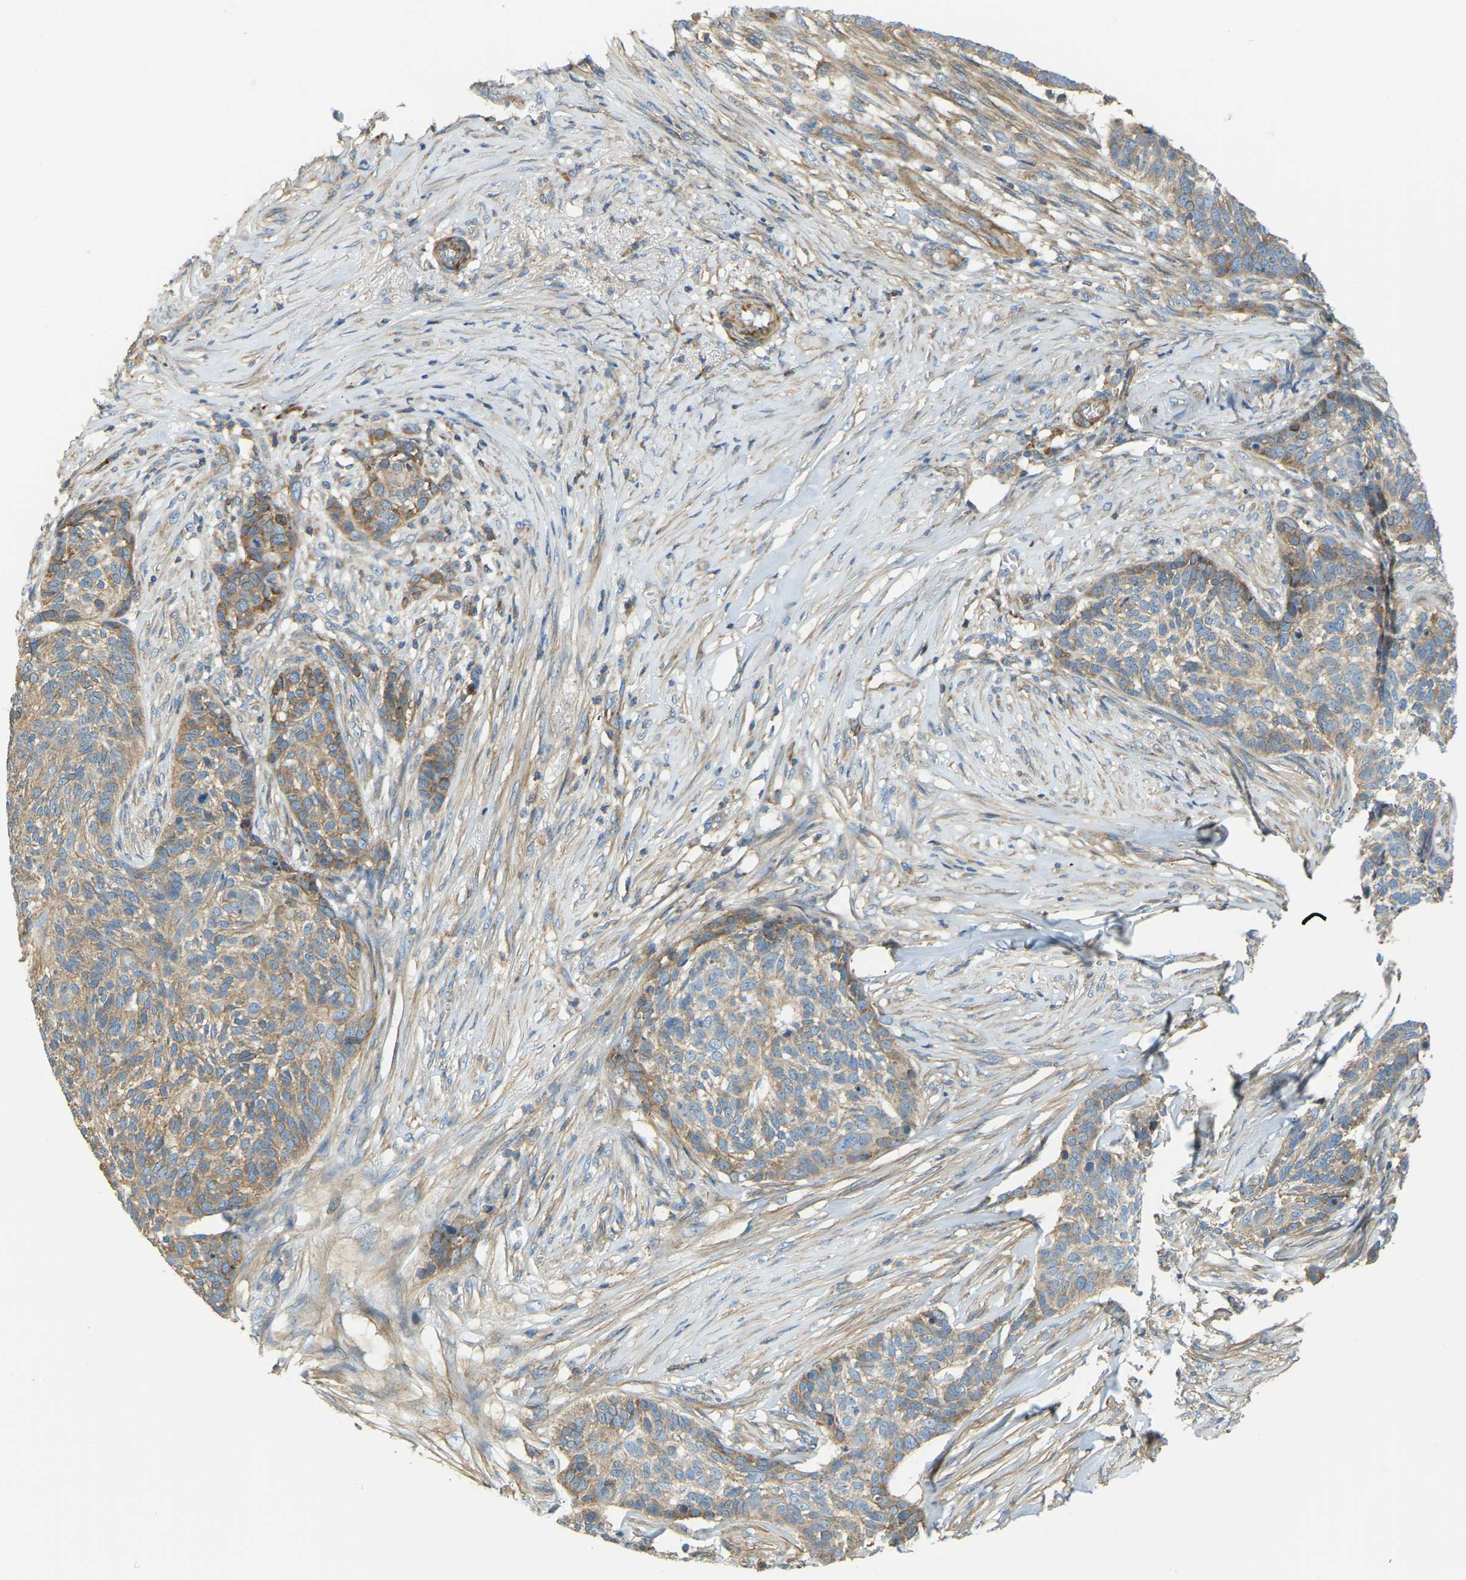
{"staining": {"intensity": "moderate", "quantity": ">75%", "location": "cytoplasmic/membranous"}, "tissue": "skin cancer", "cell_type": "Tumor cells", "image_type": "cancer", "snomed": [{"axis": "morphology", "description": "Basal cell carcinoma"}, {"axis": "topography", "description": "Skin"}], "caption": "Basal cell carcinoma (skin) was stained to show a protein in brown. There is medium levels of moderate cytoplasmic/membranous expression in about >75% of tumor cells. (Stains: DAB (3,3'-diaminobenzidine) in brown, nuclei in blue, Microscopy: brightfield microscopy at high magnification).", "gene": "AHNAK", "patient": {"sex": "male", "age": 85}}